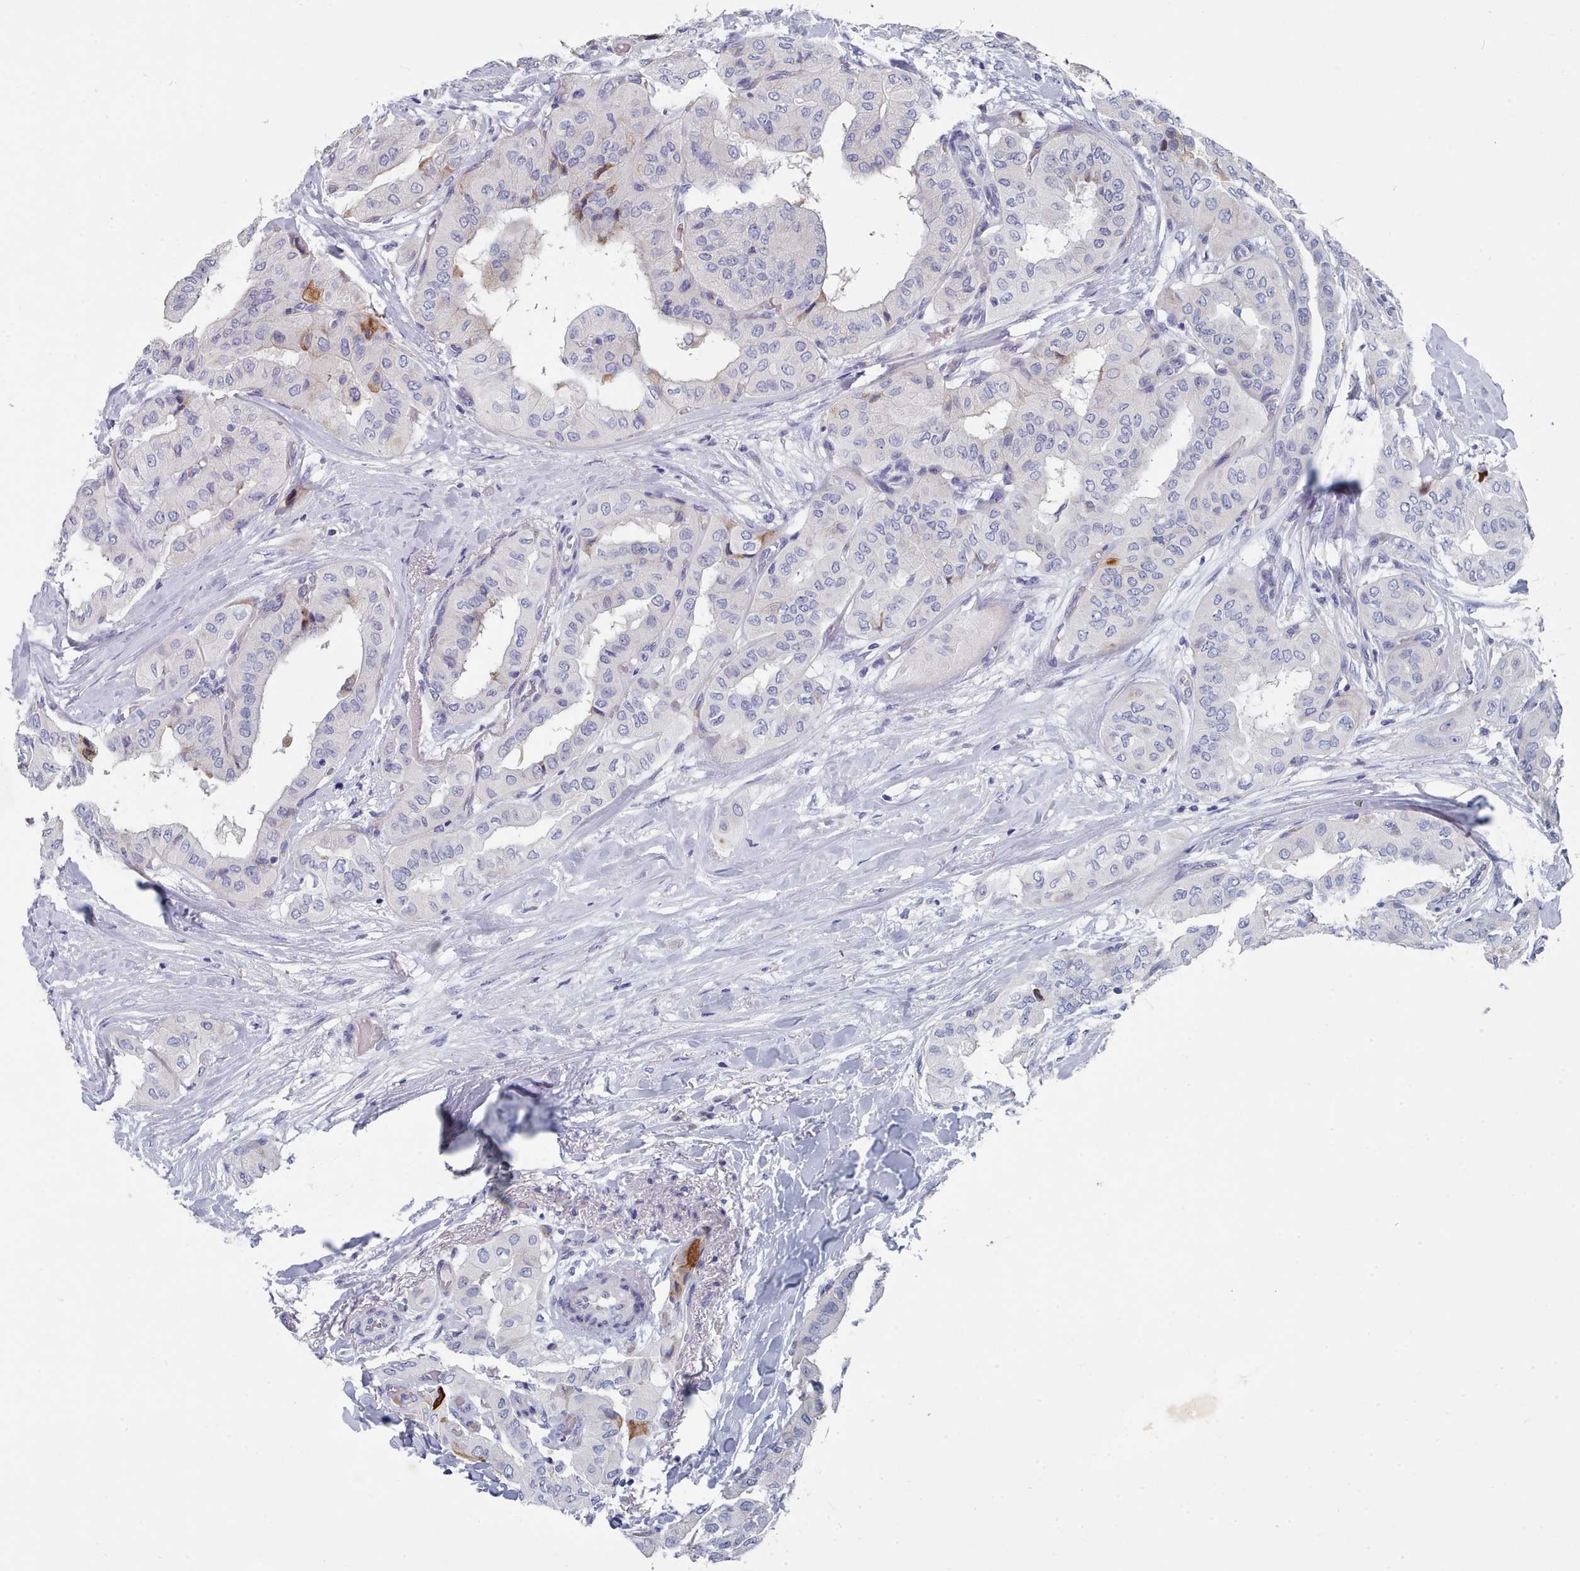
{"staining": {"intensity": "strong", "quantity": "<25%", "location": "cytoplasmic/membranous"}, "tissue": "thyroid cancer", "cell_type": "Tumor cells", "image_type": "cancer", "snomed": [{"axis": "morphology", "description": "Papillary adenocarcinoma, NOS"}, {"axis": "topography", "description": "Thyroid gland"}], "caption": "Tumor cells display medium levels of strong cytoplasmic/membranous positivity in about <25% of cells in thyroid papillary adenocarcinoma.", "gene": "PDE4C", "patient": {"sex": "female", "age": 59}}